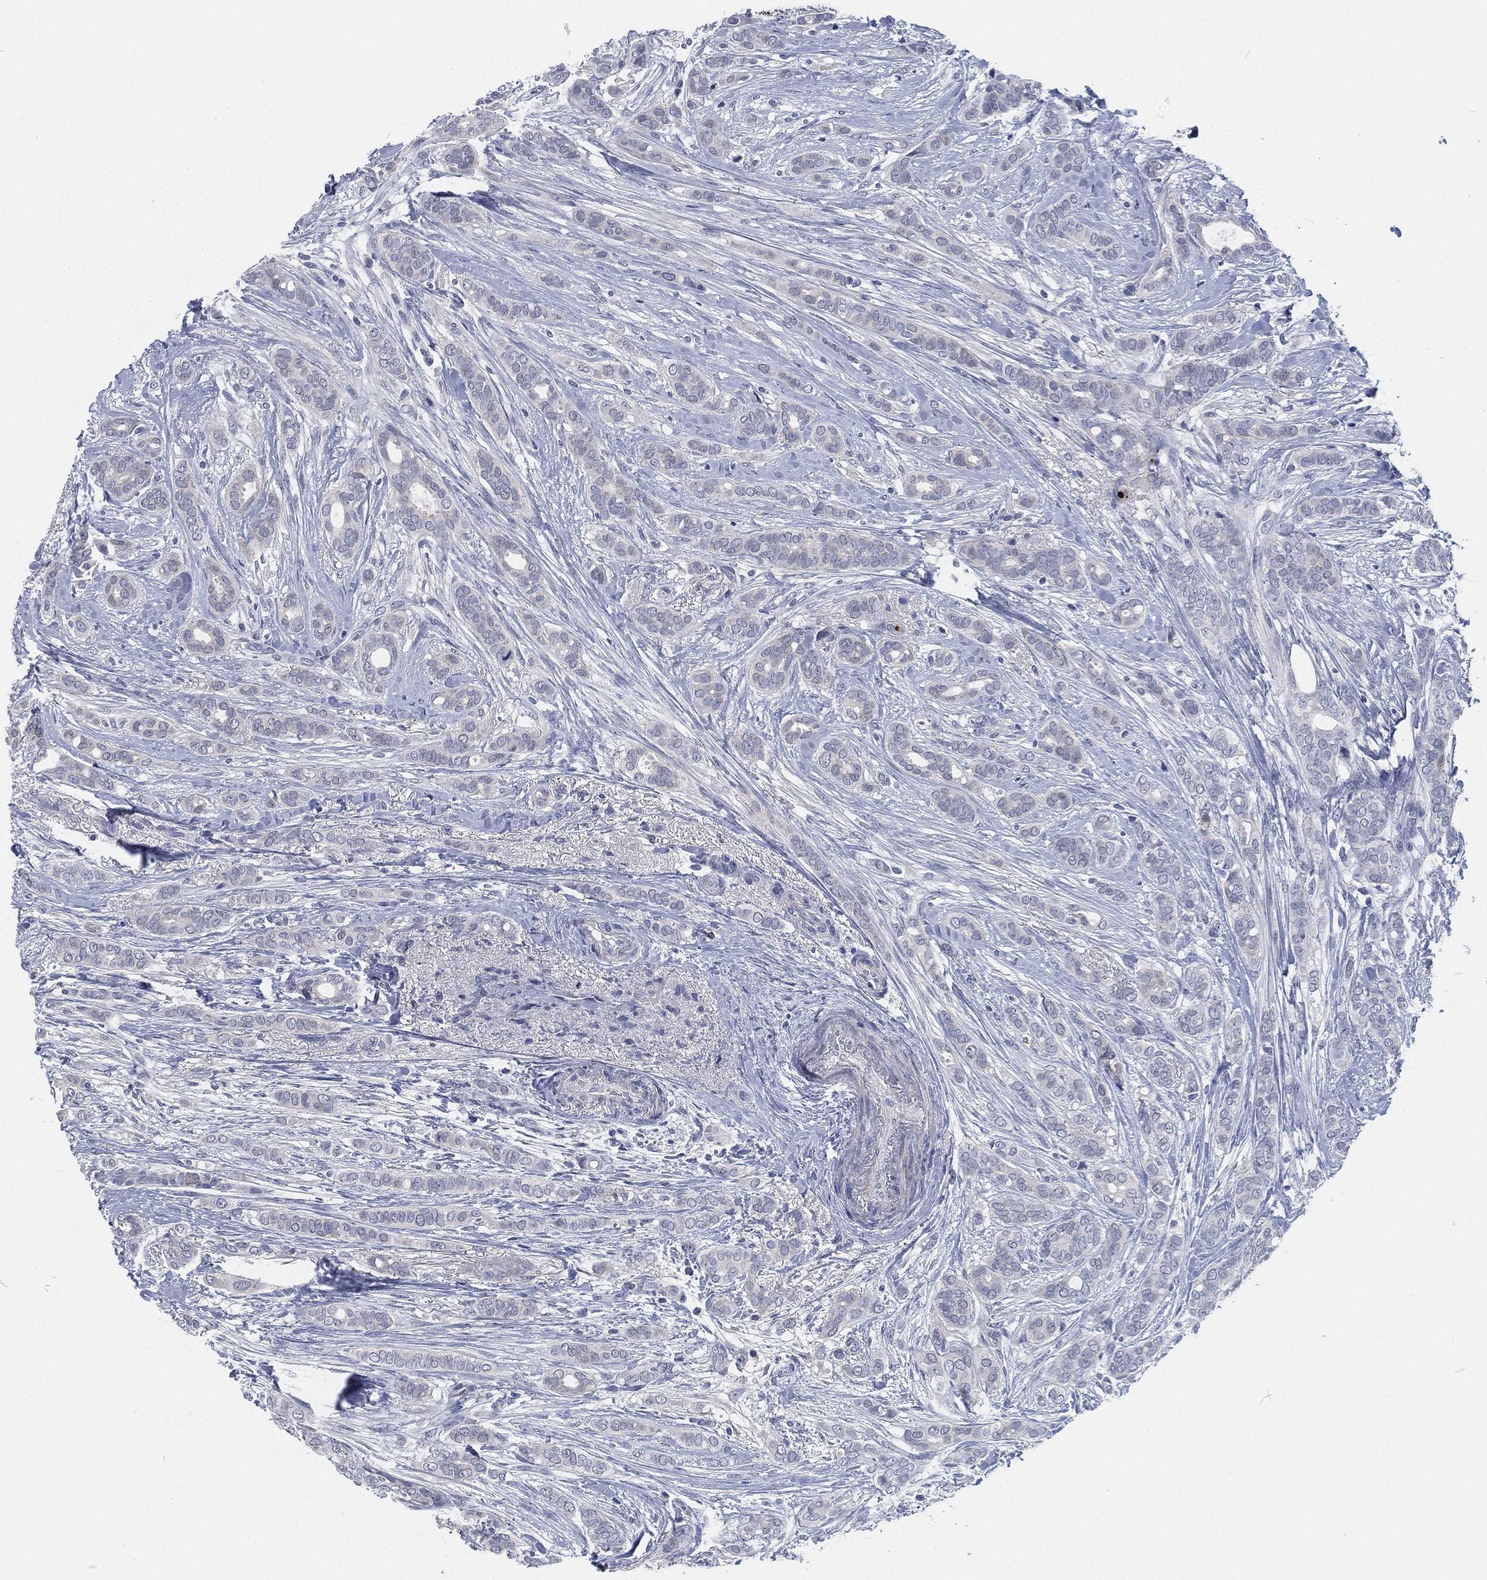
{"staining": {"intensity": "negative", "quantity": "none", "location": "none"}, "tissue": "breast cancer", "cell_type": "Tumor cells", "image_type": "cancer", "snomed": [{"axis": "morphology", "description": "Duct carcinoma"}, {"axis": "topography", "description": "Breast"}], "caption": "High magnification brightfield microscopy of infiltrating ductal carcinoma (breast) stained with DAB (brown) and counterstained with hematoxylin (blue): tumor cells show no significant staining.", "gene": "MPO", "patient": {"sex": "female", "age": 51}}